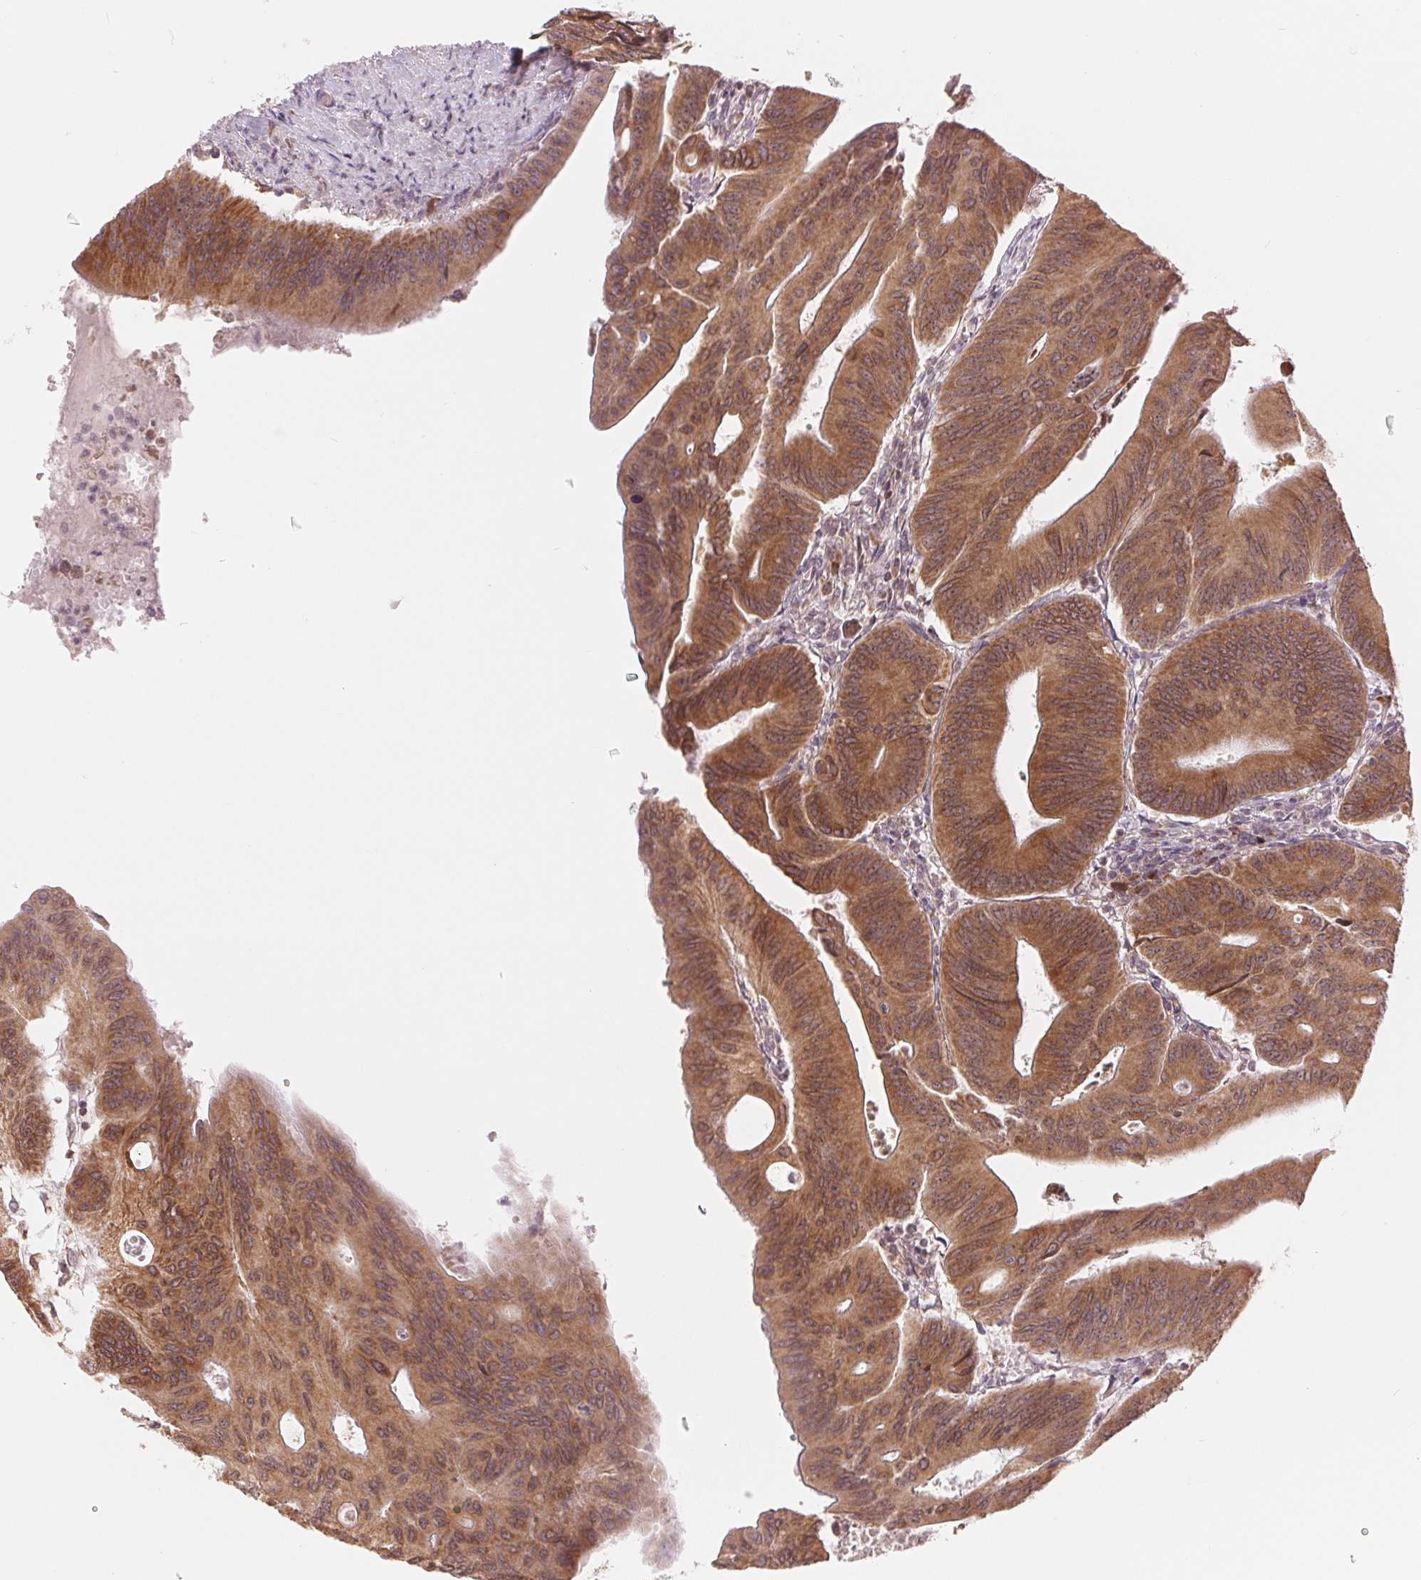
{"staining": {"intensity": "moderate", "quantity": ">75%", "location": "cytoplasmic/membranous"}, "tissue": "colorectal cancer", "cell_type": "Tumor cells", "image_type": "cancer", "snomed": [{"axis": "morphology", "description": "Adenocarcinoma, NOS"}, {"axis": "topography", "description": "Colon"}], "caption": "Tumor cells demonstrate moderate cytoplasmic/membranous staining in about >75% of cells in colorectal adenocarcinoma. (DAB (3,3'-diaminobenzidine) IHC, brown staining for protein, blue staining for nuclei).", "gene": "TECR", "patient": {"sex": "male", "age": 65}}